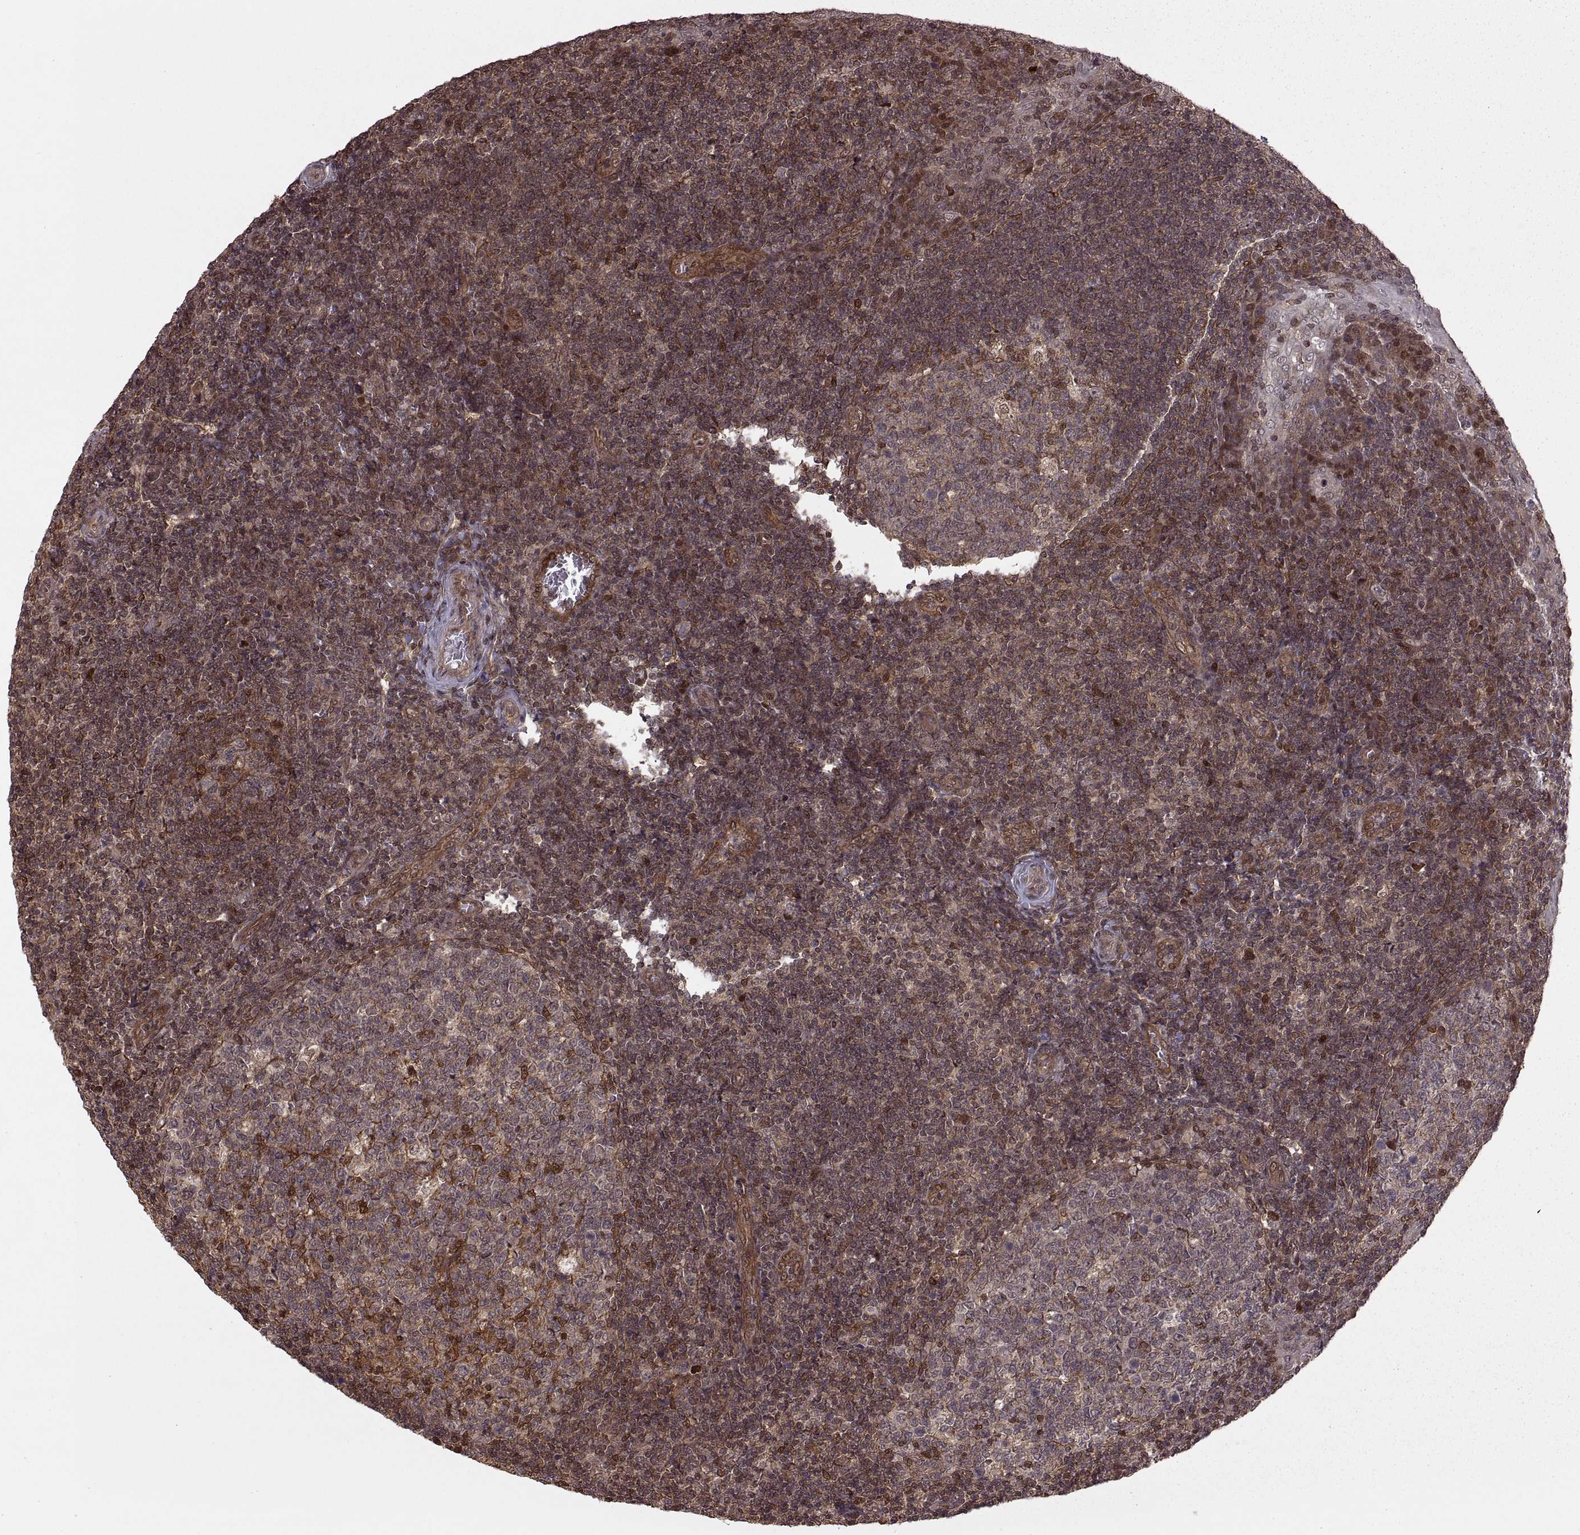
{"staining": {"intensity": "strong", "quantity": "25%-75%", "location": "cytoplasmic/membranous,nuclear"}, "tissue": "tonsil", "cell_type": "Germinal center cells", "image_type": "normal", "snomed": [{"axis": "morphology", "description": "Normal tissue, NOS"}, {"axis": "topography", "description": "Tonsil"}], "caption": "Tonsil stained for a protein shows strong cytoplasmic/membranous,nuclear positivity in germinal center cells. (DAB (3,3'-diaminobenzidine) = brown stain, brightfield microscopy at high magnification).", "gene": "DEDD", "patient": {"sex": "female", "age": 12}}